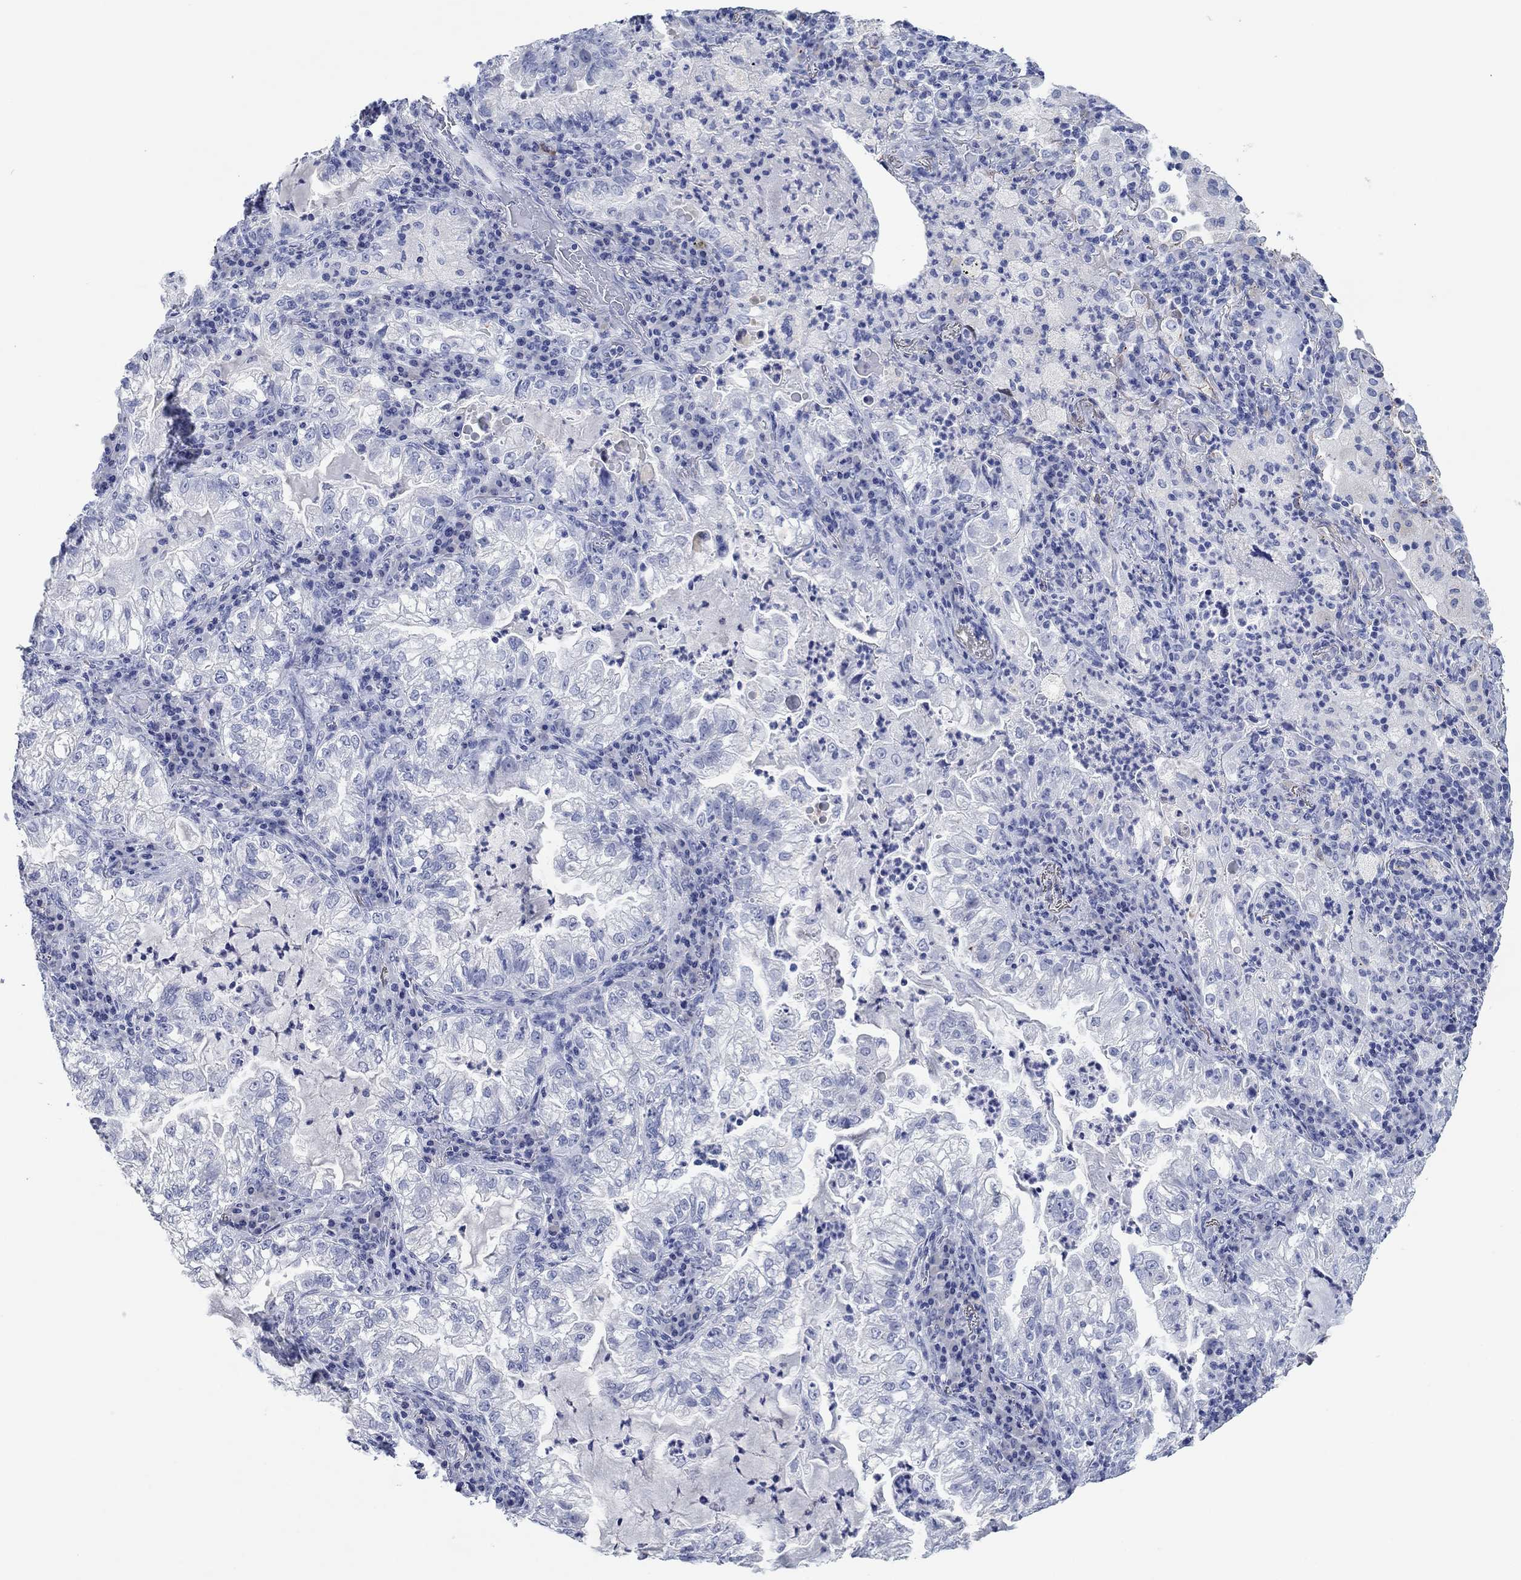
{"staining": {"intensity": "negative", "quantity": "none", "location": "none"}, "tissue": "lung cancer", "cell_type": "Tumor cells", "image_type": "cancer", "snomed": [{"axis": "morphology", "description": "Adenocarcinoma, NOS"}, {"axis": "topography", "description": "Lung"}], "caption": "DAB immunohistochemical staining of human lung cancer exhibits no significant expression in tumor cells. The staining was performed using DAB (3,3'-diaminobenzidine) to visualize the protein expression in brown, while the nuclei were stained in blue with hematoxylin (Magnification: 20x).", "gene": "POU5F1", "patient": {"sex": "female", "age": 73}}